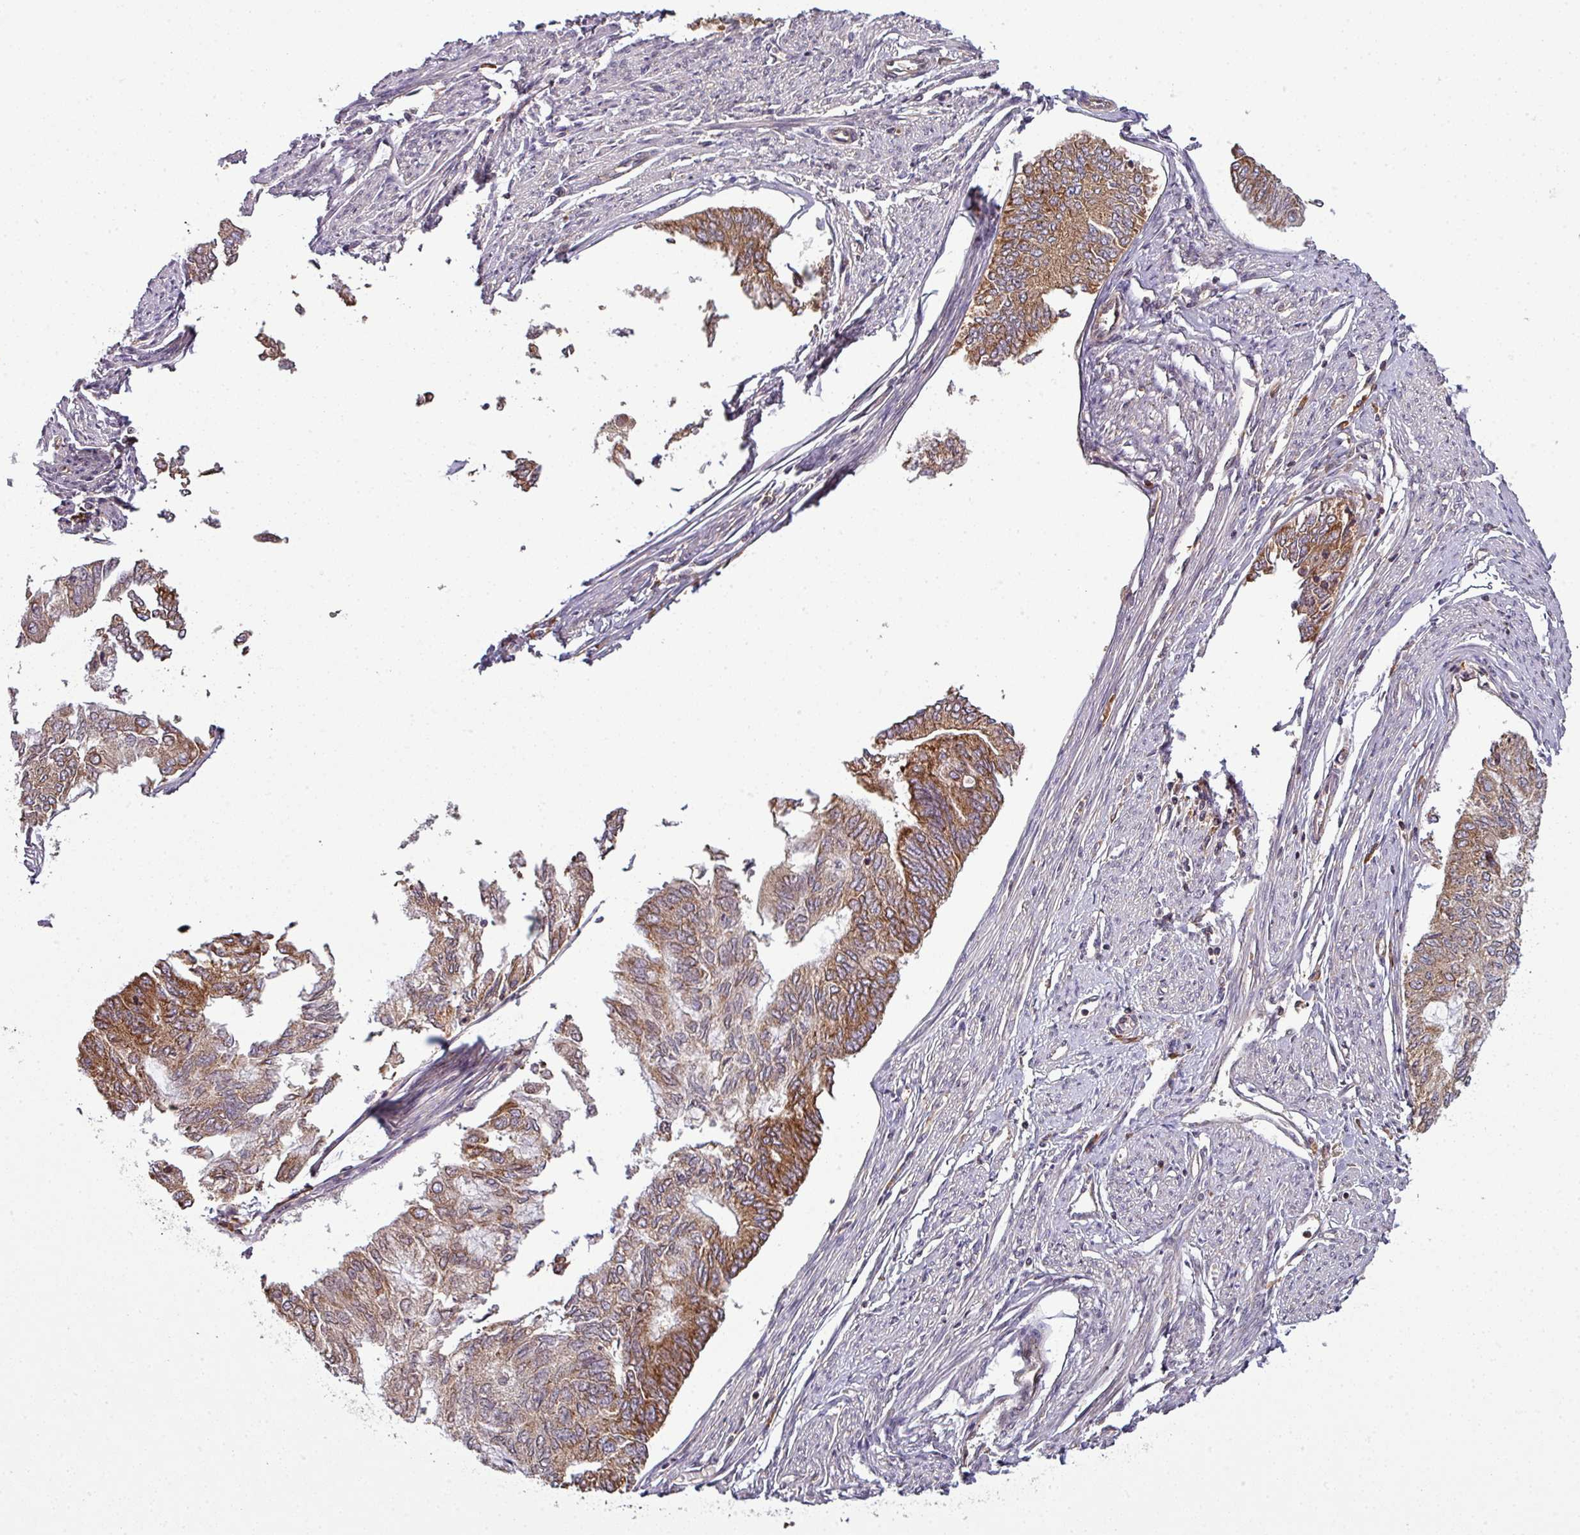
{"staining": {"intensity": "moderate", "quantity": ">75%", "location": "cytoplasmic/membranous"}, "tissue": "endometrial cancer", "cell_type": "Tumor cells", "image_type": "cancer", "snomed": [{"axis": "morphology", "description": "Adenocarcinoma, NOS"}, {"axis": "topography", "description": "Endometrium"}], "caption": "Moderate cytoplasmic/membranous positivity is seen in approximately >75% of tumor cells in endometrial cancer.", "gene": "LRRC74B", "patient": {"sex": "female", "age": 68}}